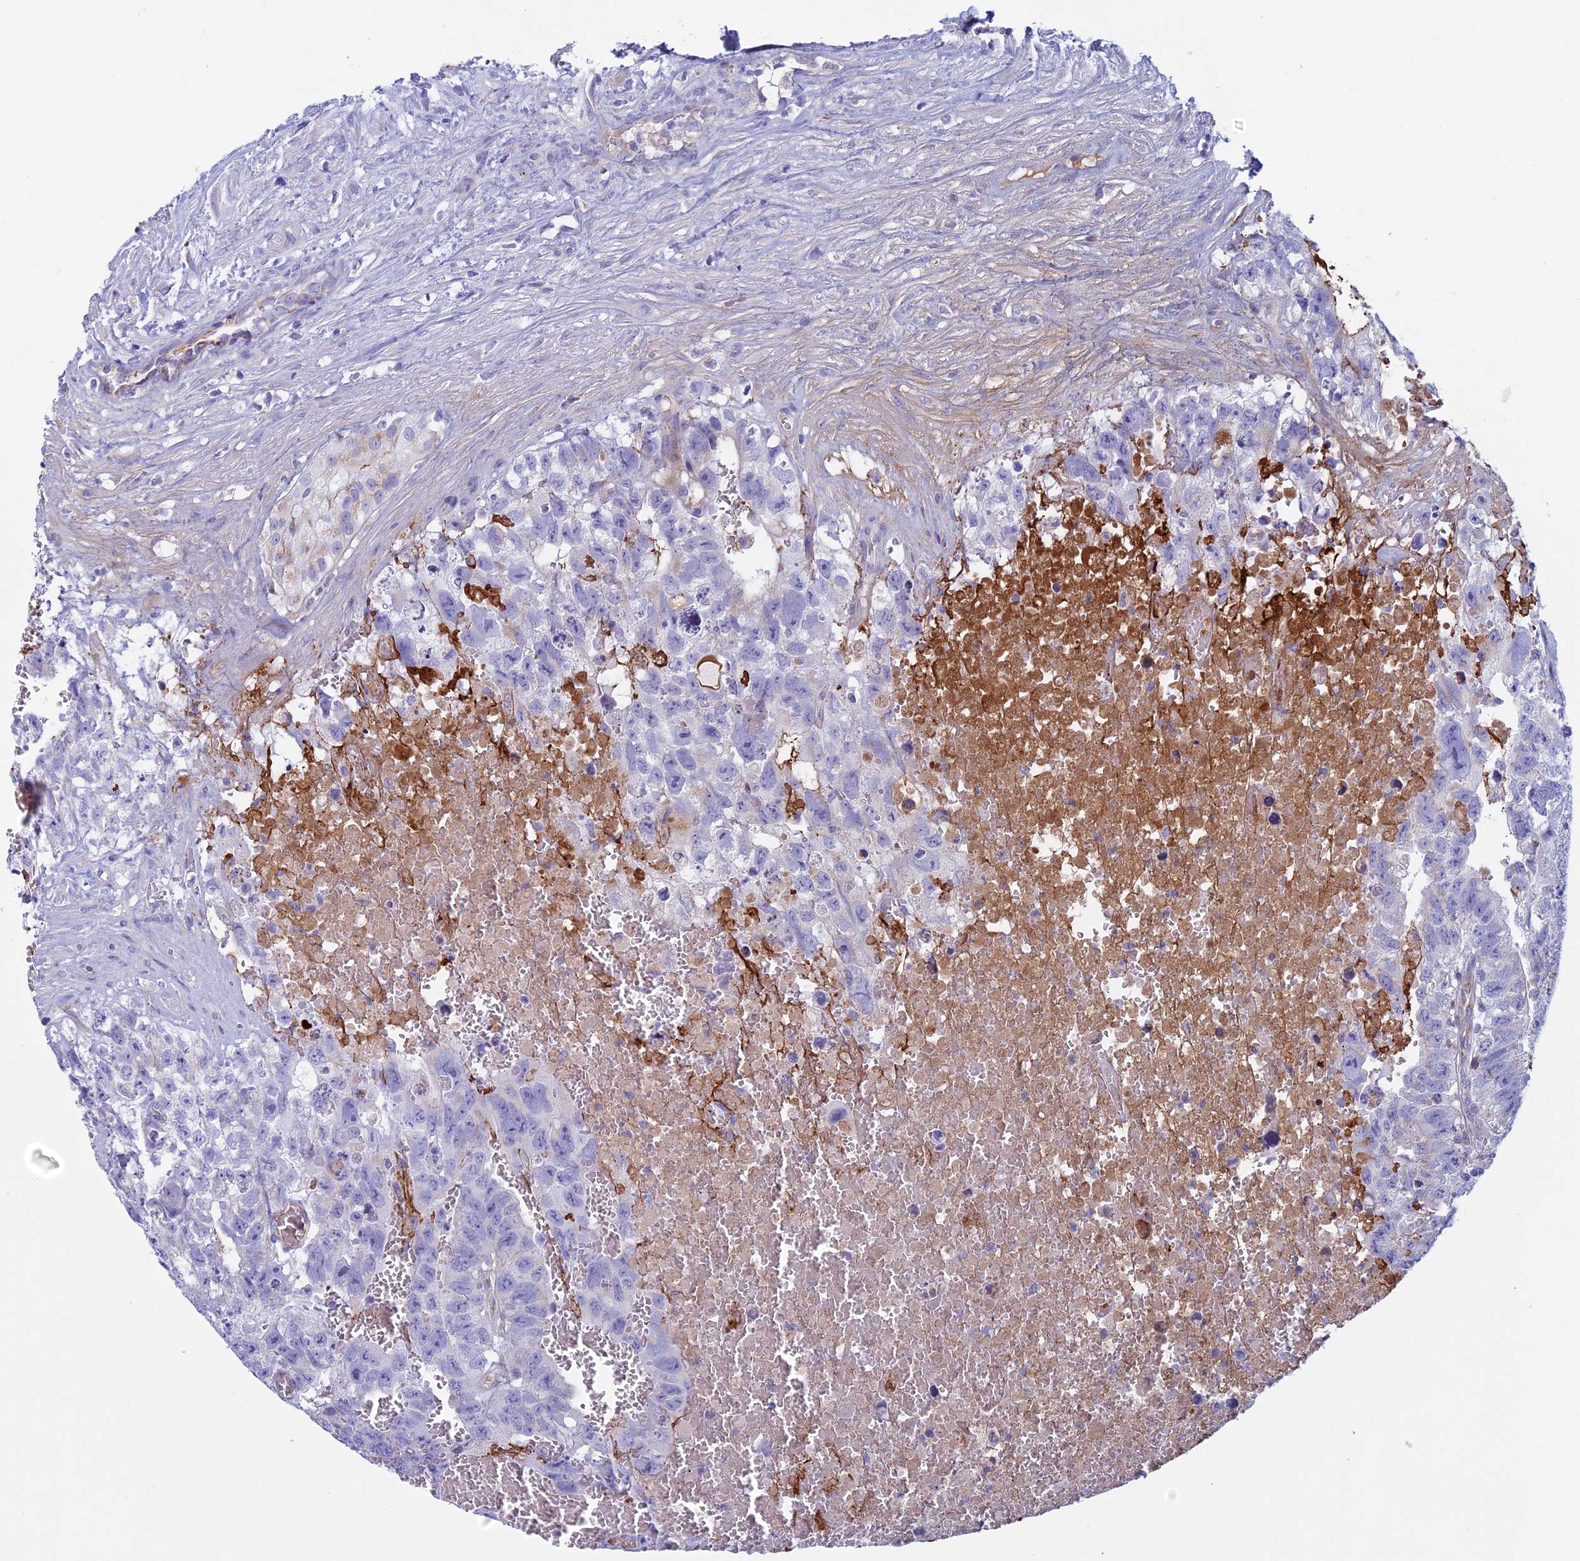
{"staining": {"intensity": "negative", "quantity": "none", "location": "none"}, "tissue": "testis cancer", "cell_type": "Tumor cells", "image_type": "cancer", "snomed": [{"axis": "morphology", "description": "Carcinoma, Embryonal, NOS"}, {"axis": "topography", "description": "Testis"}], "caption": "This is an IHC micrograph of human embryonal carcinoma (testis). There is no staining in tumor cells.", "gene": "NDUFB9", "patient": {"sex": "male", "age": 26}}